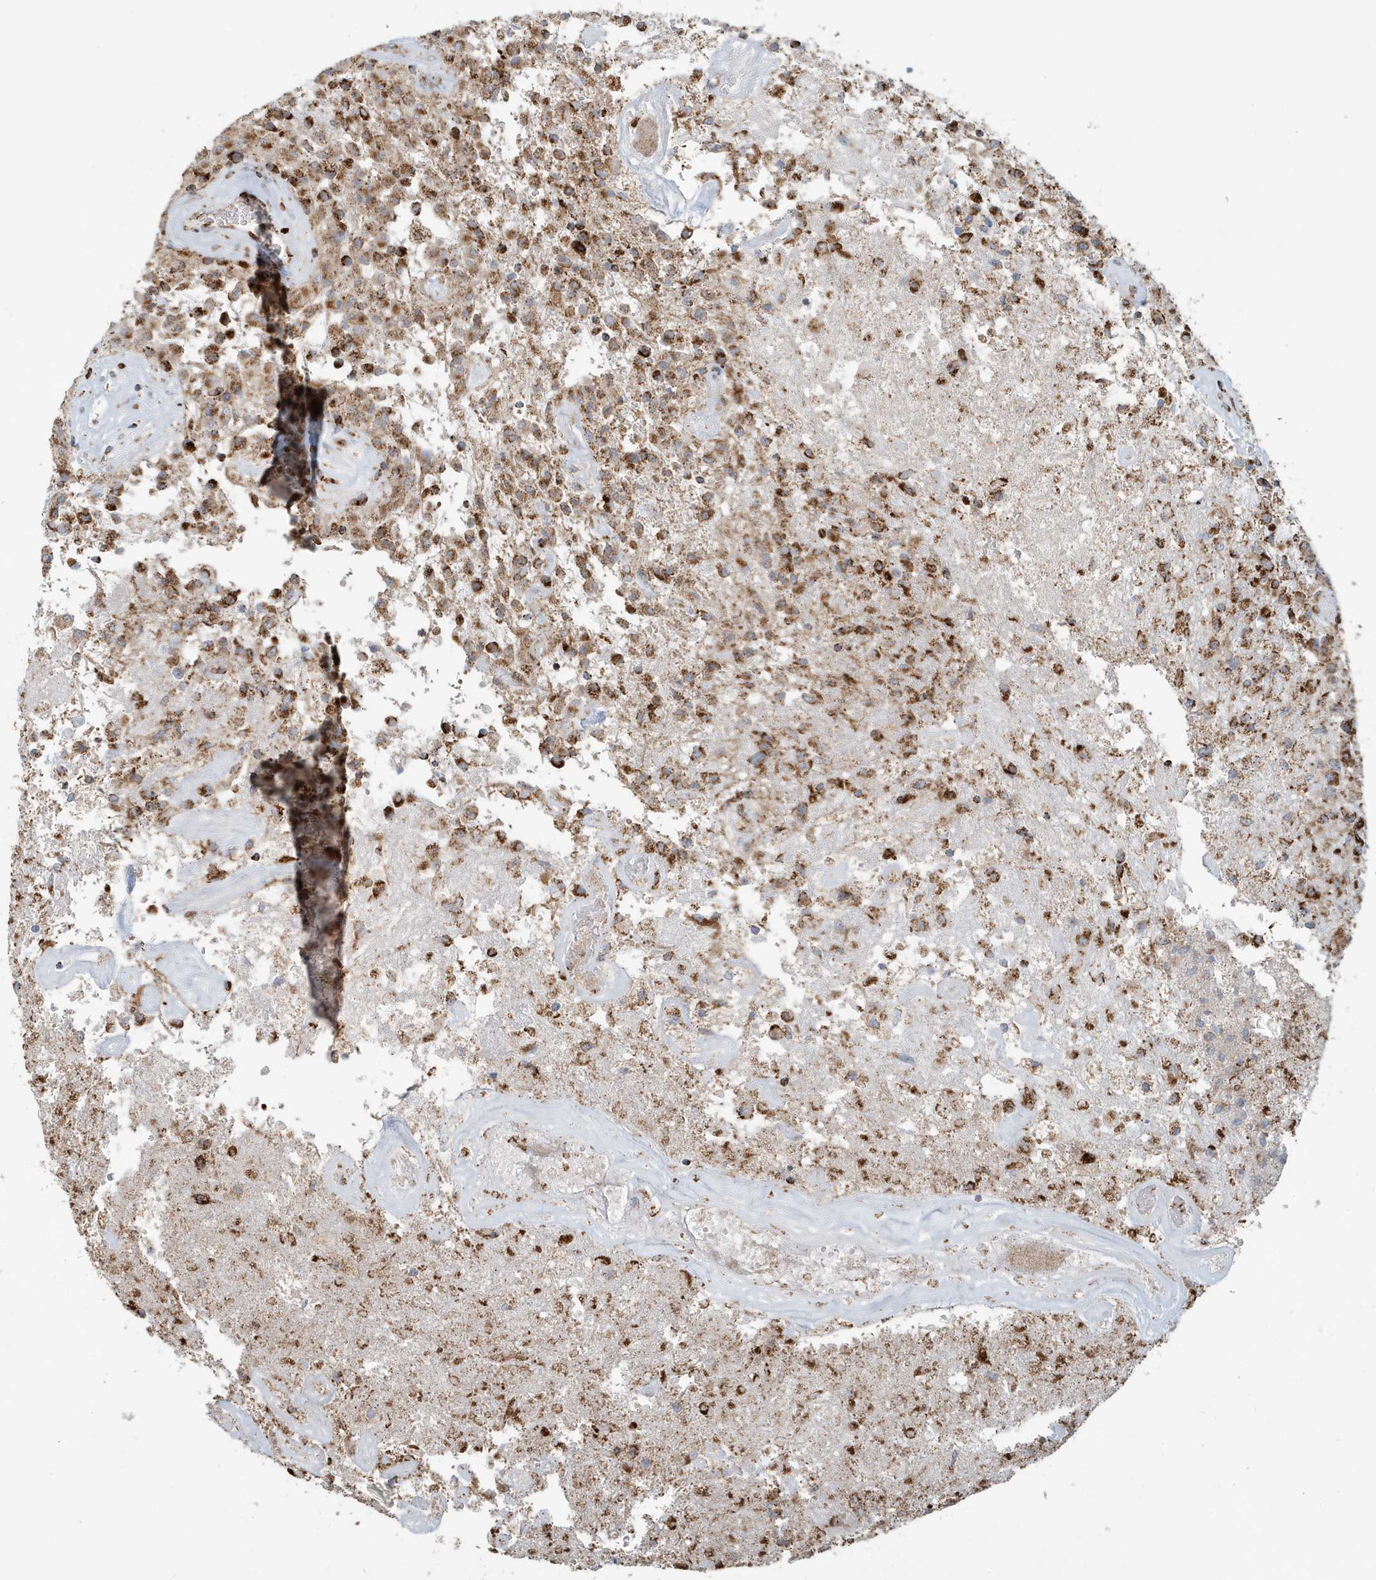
{"staining": {"intensity": "moderate", "quantity": ">75%", "location": "cytoplasmic/membranous"}, "tissue": "glioma", "cell_type": "Tumor cells", "image_type": "cancer", "snomed": [{"axis": "morphology", "description": "Glioma, malignant, High grade"}, {"axis": "topography", "description": "Brain"}], "caption": "IHC image of neoplastic tissue: glioma stained using immunohistochemistry exhibits medium levels of moderate protein expression localized specifically in the cytoplasmic/membranous of tumor cells, appearing as a cytoplasmic/membranous brown color.", "gene": "MAN1A1", "patient": {"sex": "female", "age": 57}}